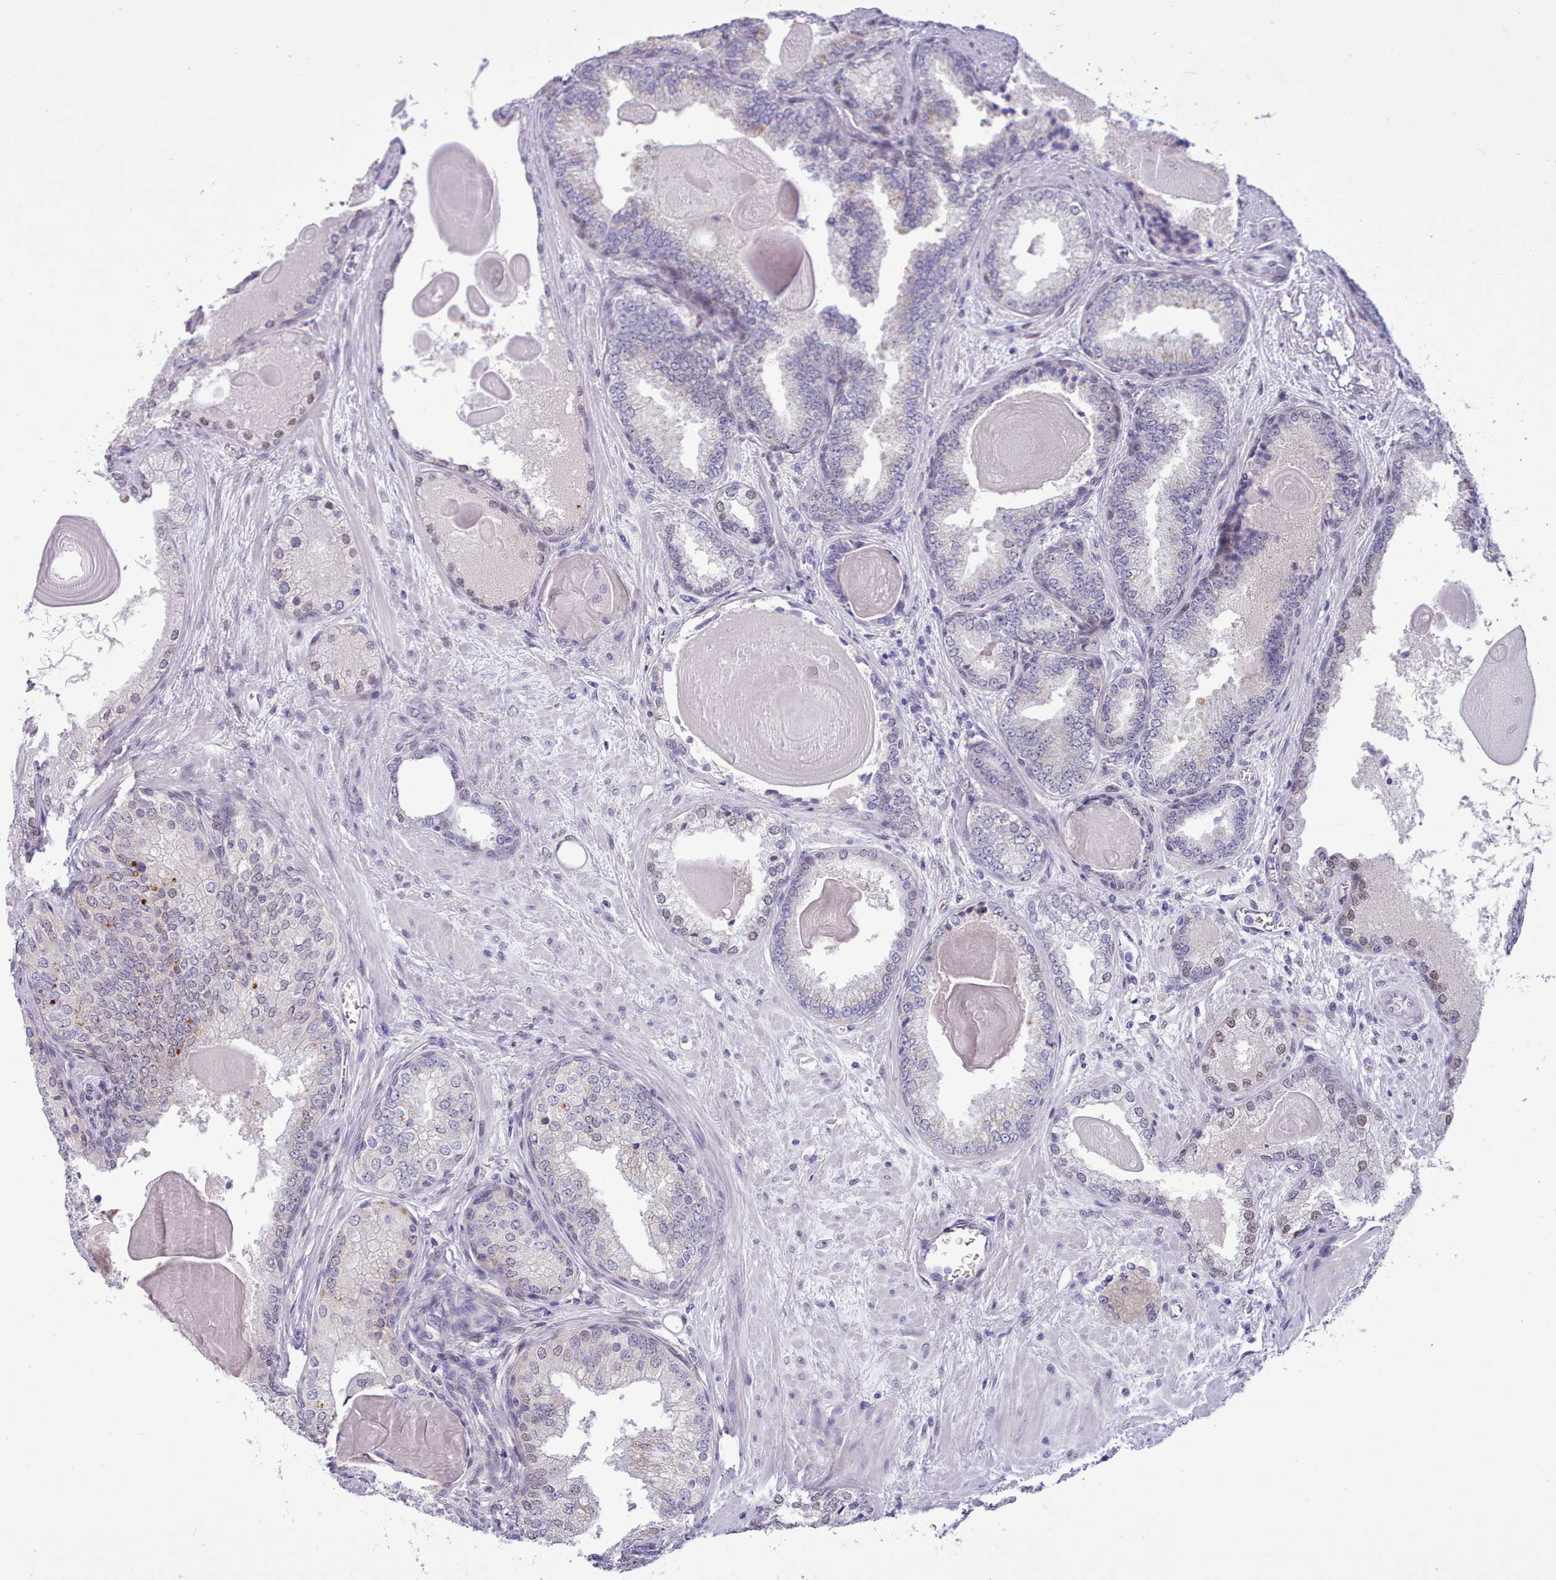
{"staining": {"intensity": "moderate", "quantity": "<25%", "location": "cytoplasmic/membranous"}, "tissue": "prostate cancer", "cell_type": "Tumor cells", "image_type": "cancer", "snomed": [{"axis": "morphology", "description": "Adenocarcinoma, High grade"}, {"axis": "topography", "description": "Prostate"}], "caption": "Human adenocarcinoma (high-grade) (prostate) stained with a protein marker reveals moderate staining in tumor cells.", "gene": "TMEM253", "patient": {"sex": "male", "age": 63}}